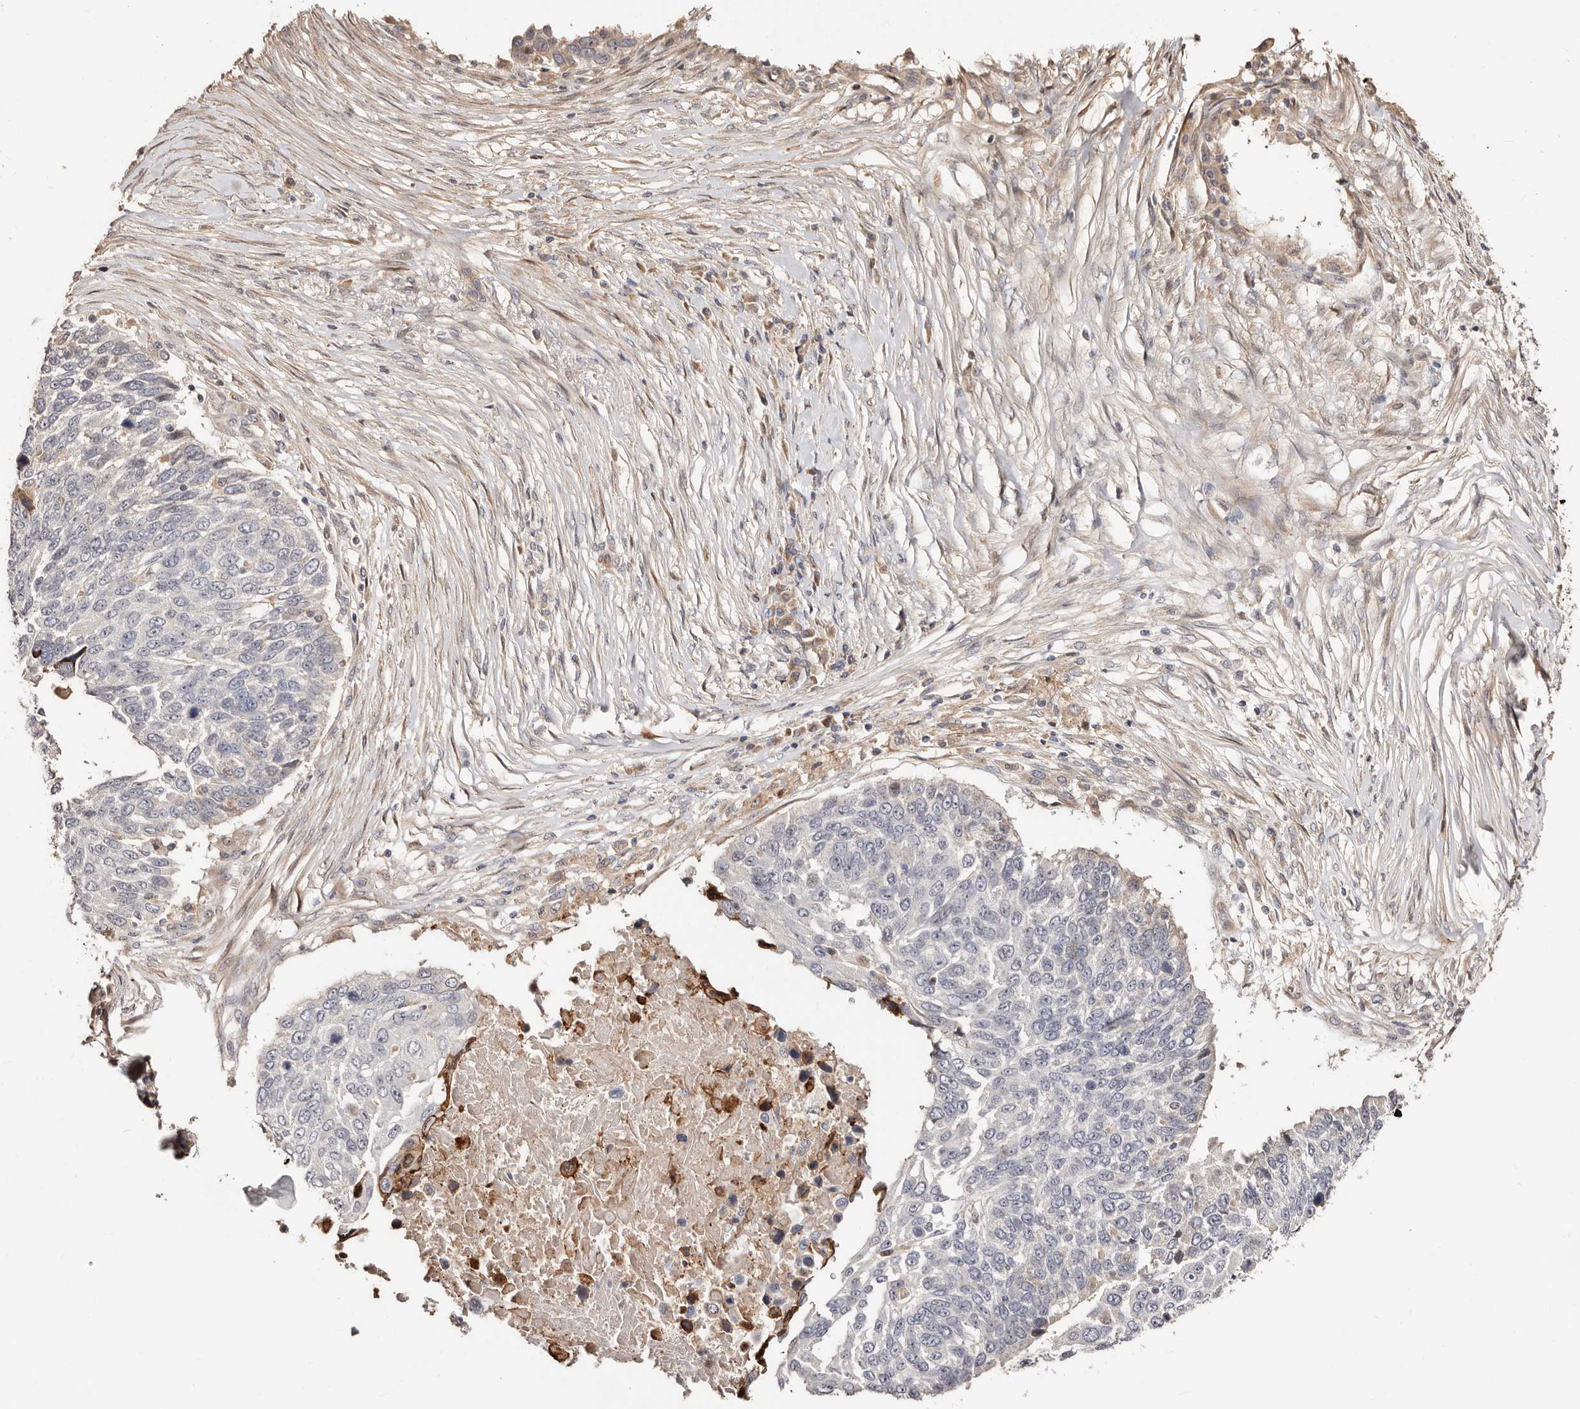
{"staining": {"intensity": "negative", "quantity": "none", "location": "none"}, "tissue": "lung cancer", "cell_type": "Tumor cells", "image_type": "cancer", "snomed": [{"axis": "morphology", "description": "Squamous cell carcinoma, NOS"}, {"axis": "topography", "description": "Lung"}], "caption": "This is an immunohistochemistry photomicrograph of squamous cell carcinoma (lung). There is no positivity in tumor cells.", "gene": "APOL6", "patient": {"sex": "male", "age": 66}}